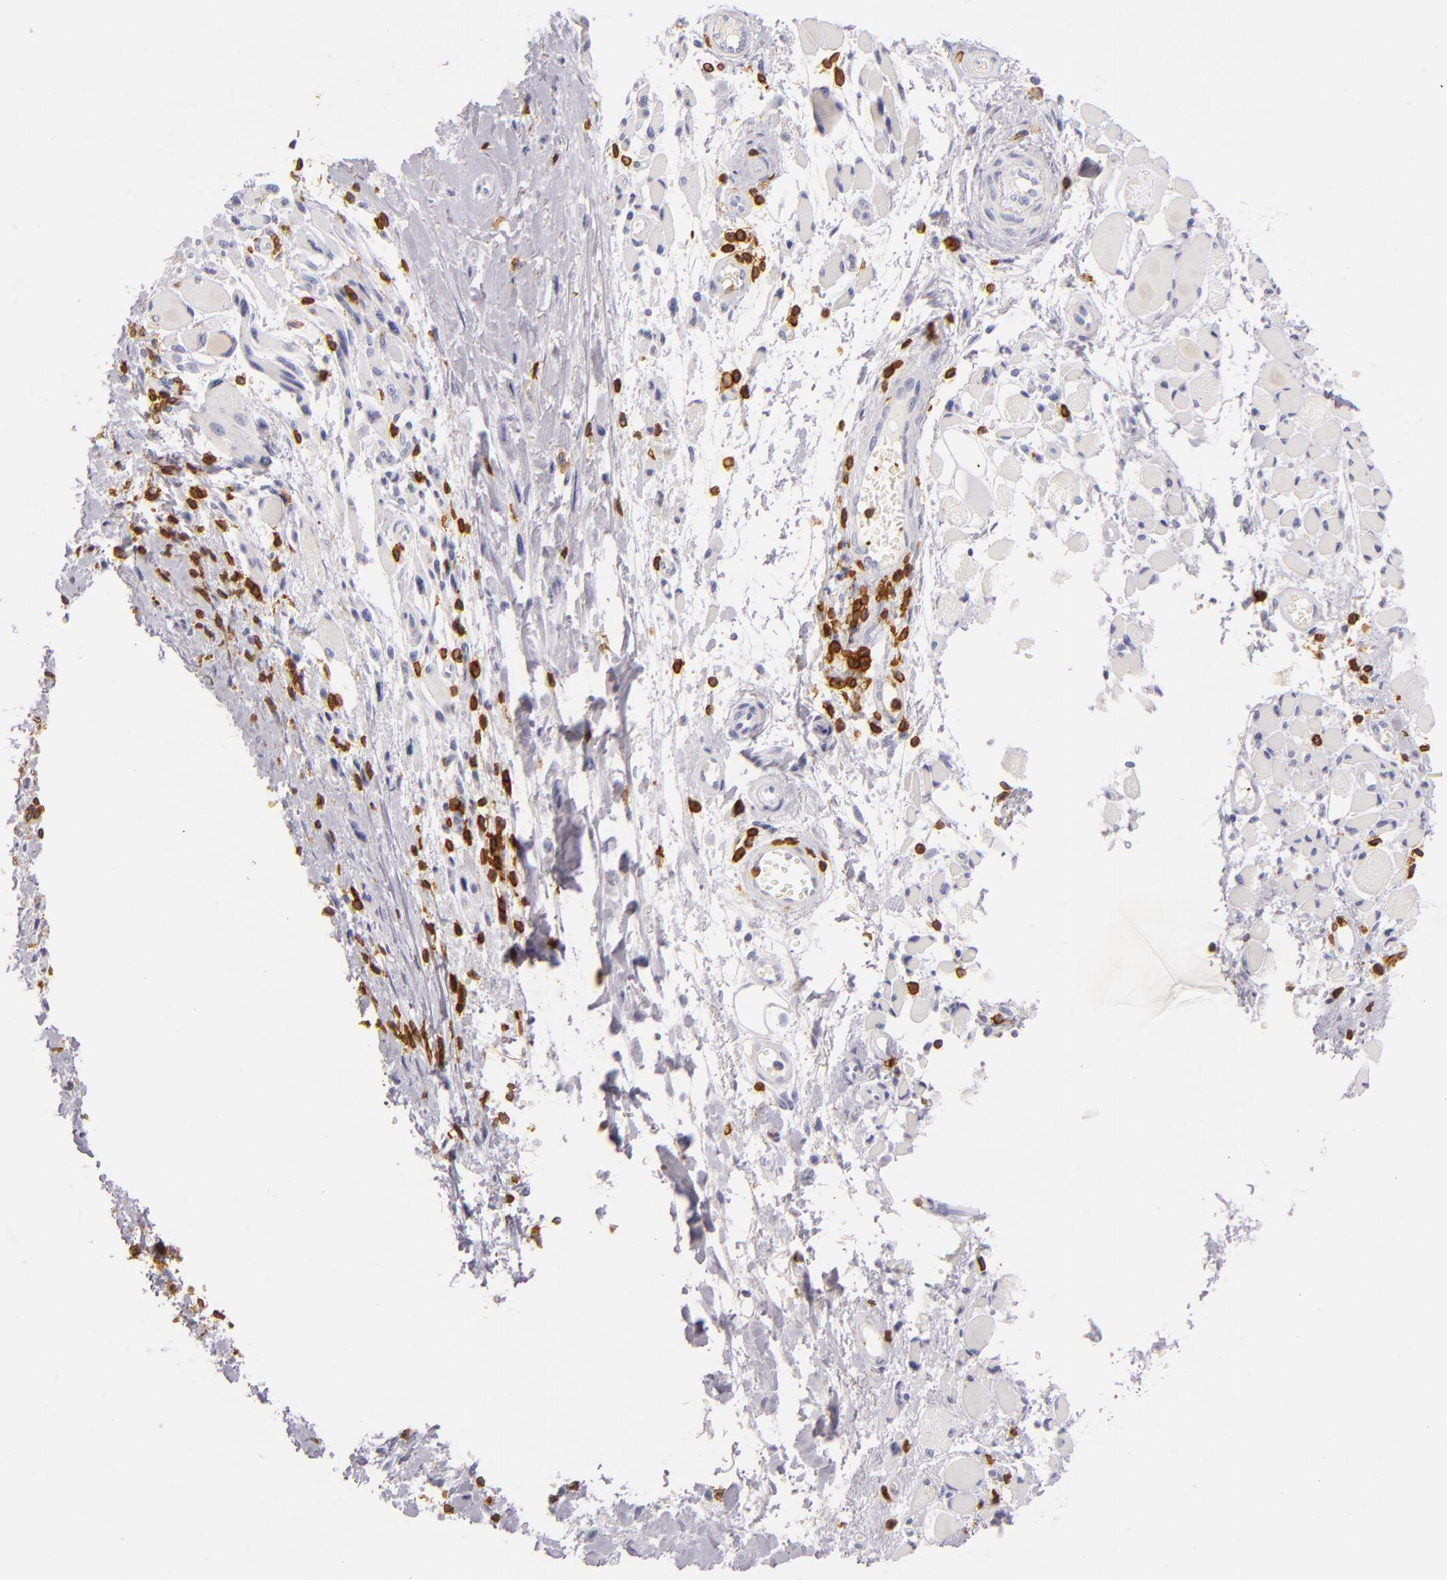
{"staining": {"intensity": "negative", "quantity": "none", "location": "none"}, "tissue": "melanoma", "cell_type": "Tumor cells", "image_type": "cancer", "snomed": [{"axis": "morphology", "description": "Malignant melanoma, NOS"}, {"axis": "topography", "description": "Skin"}], "caption": "Melanoma was stained to show a protein in brown. There is no significant expression in tumor cells.", "gene": "LAT", "patient": {"sex": "male", "age": 88}}